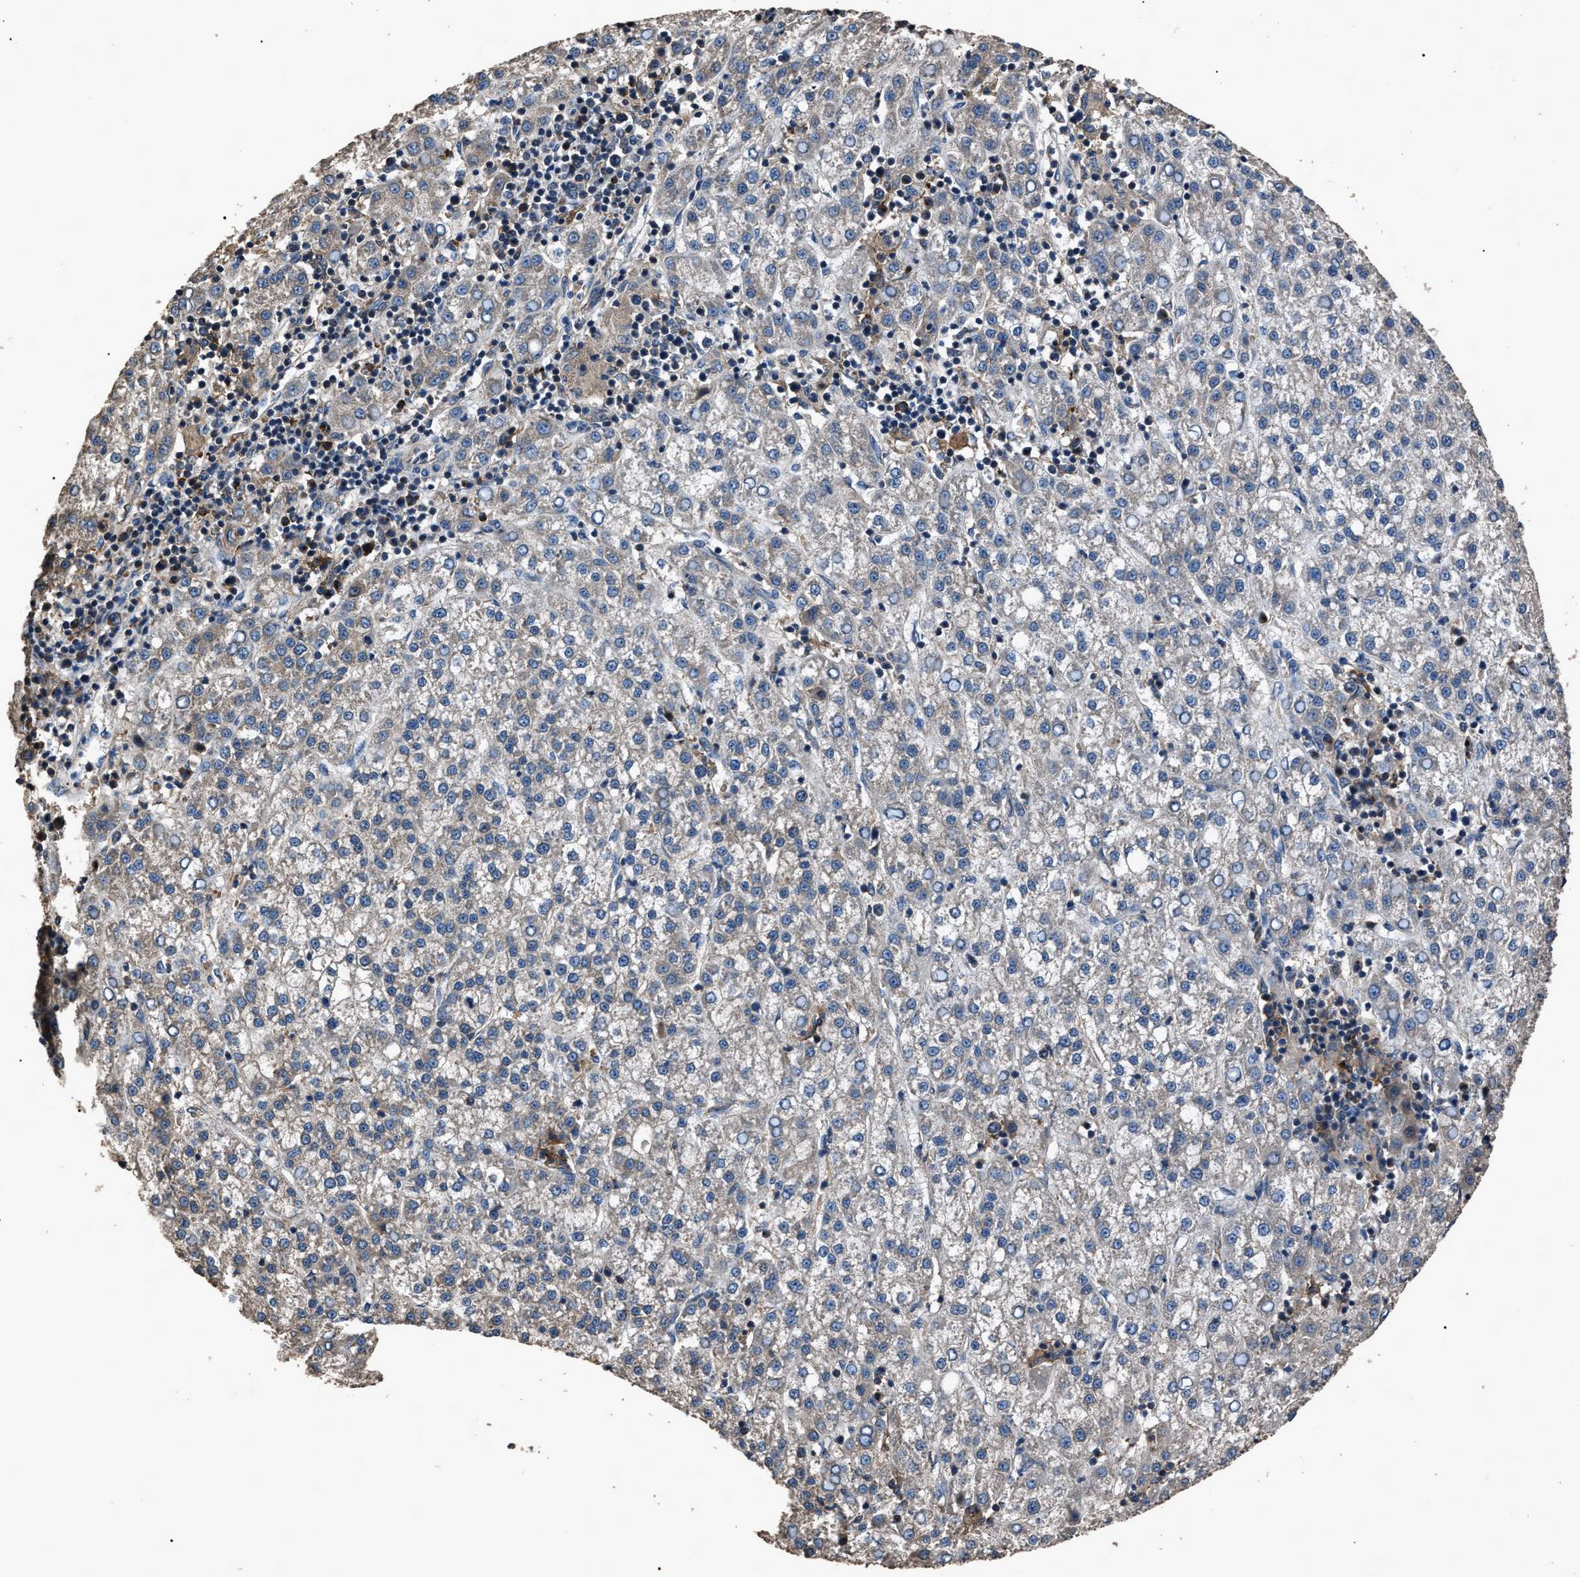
{"staining": {"intensity": "negative", "quantity": "none", "location": "none"}, "tissue": "liver cancer", "cell_type": "Tumor cells", "image_type": "cancer", "snomed": [{"axis": "morphology", "description": "Carcinoma, Hepatocellular, NOS"}, {"axis": "topography", "description": "Liver"}], "caption": "DAB (3,3'-diaminobenzidine) immunohistochemical staining of human liver hepatocellular carcinoma displays no significant positivity in tumor cells.", "gene": "RNF216", "patient": {"sex": "female", "age": 58}}